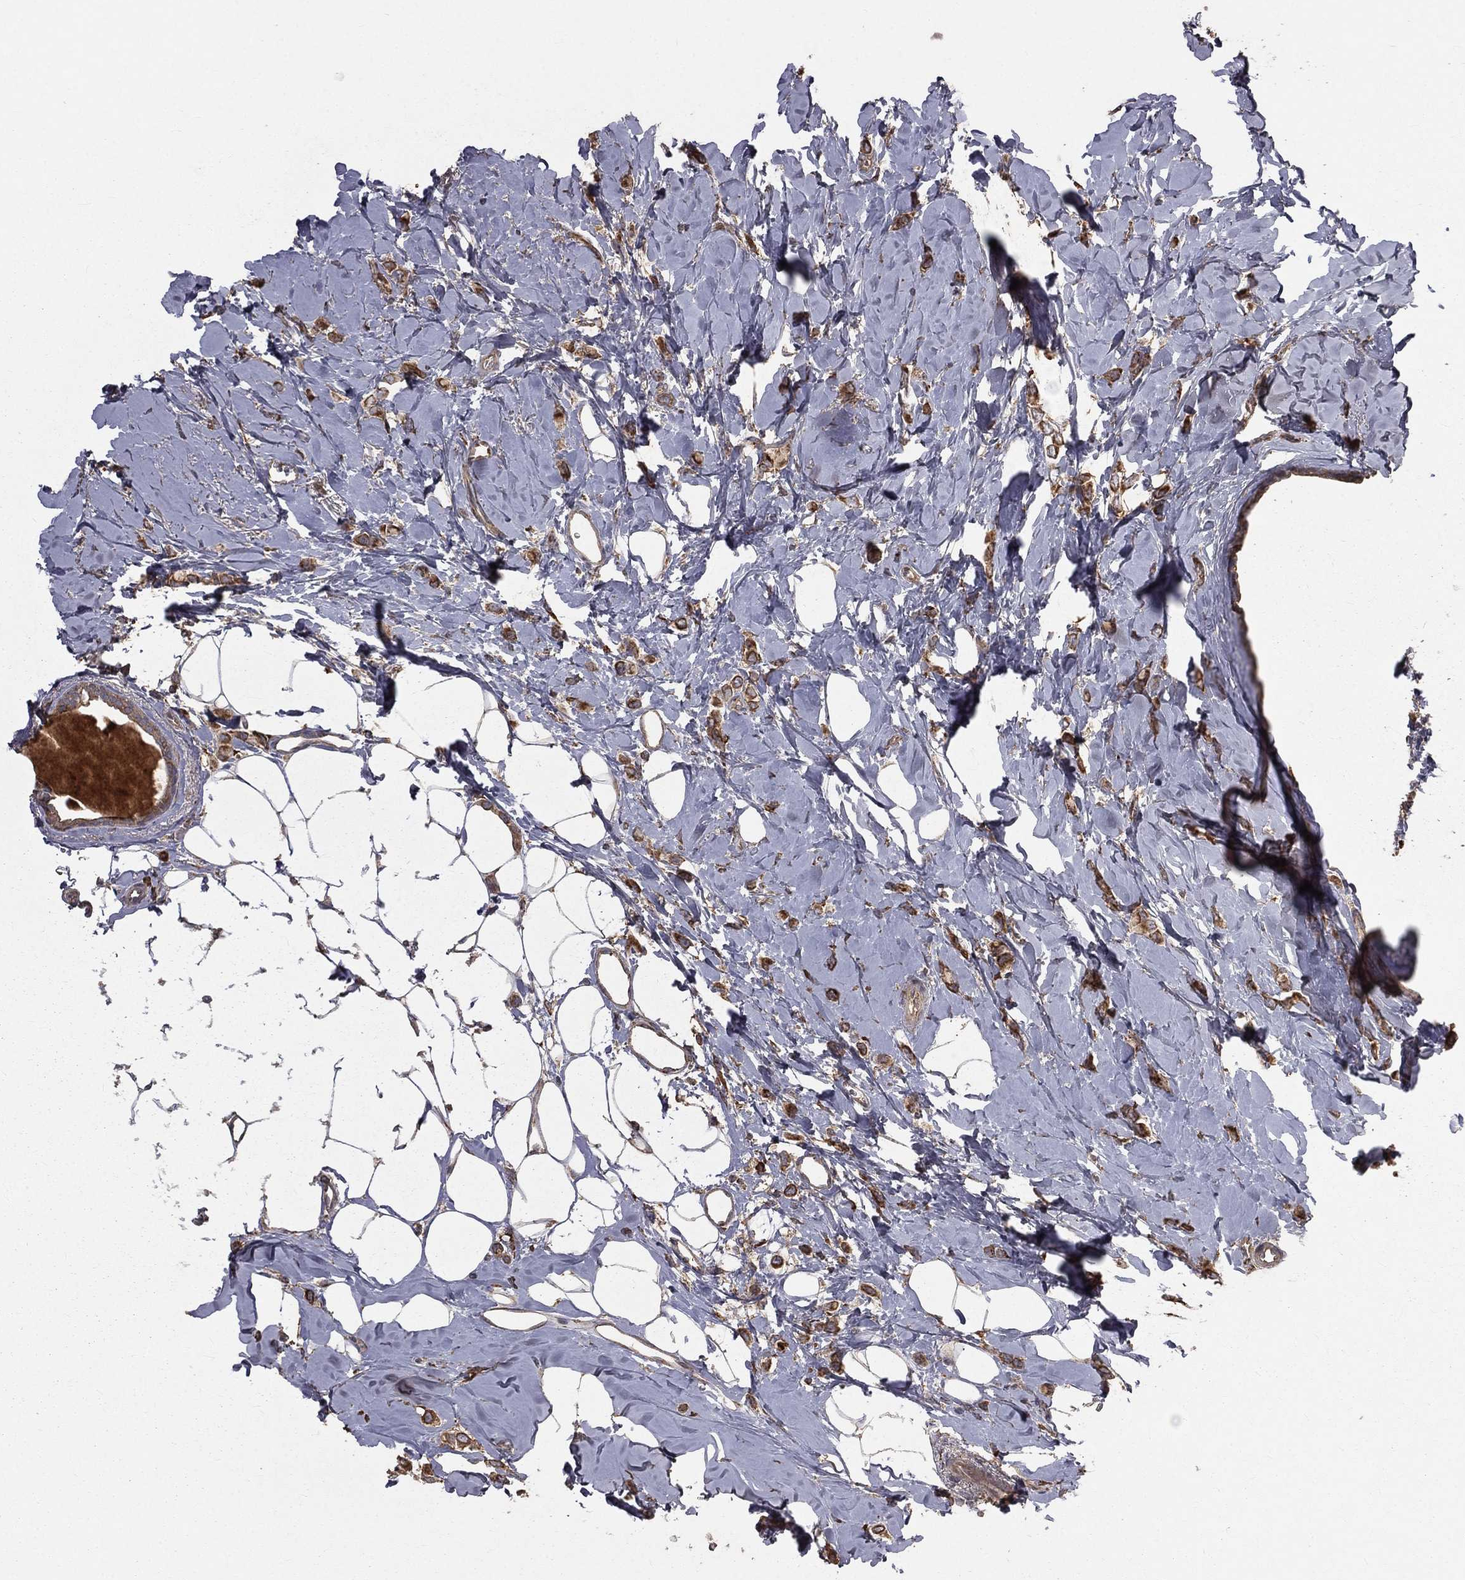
{"staining": {"intensity": "moderate", "quantity": ">75%", "location": "cytoplasmic/membranous"}, "tissue": "breast cancer", "cell_type": "Tumor cells", "image_type": "cancer", "snomed": [{"axis": "morphology", "description": "Lobular carcinoma"}, {"axis": "topography", "description": "Breast"}], "caption": "Immunohistochemistry (IHC) (DAB (3,3'-diaminobenzidine)) staining of human breast cancer (lobular carcinoma) exhibits moderate cytoplasmic/membranous protein positivity in about >75% of tumor cells.", "gene": "OLFML1", "patient": {"sex": "female", "age": 66}}